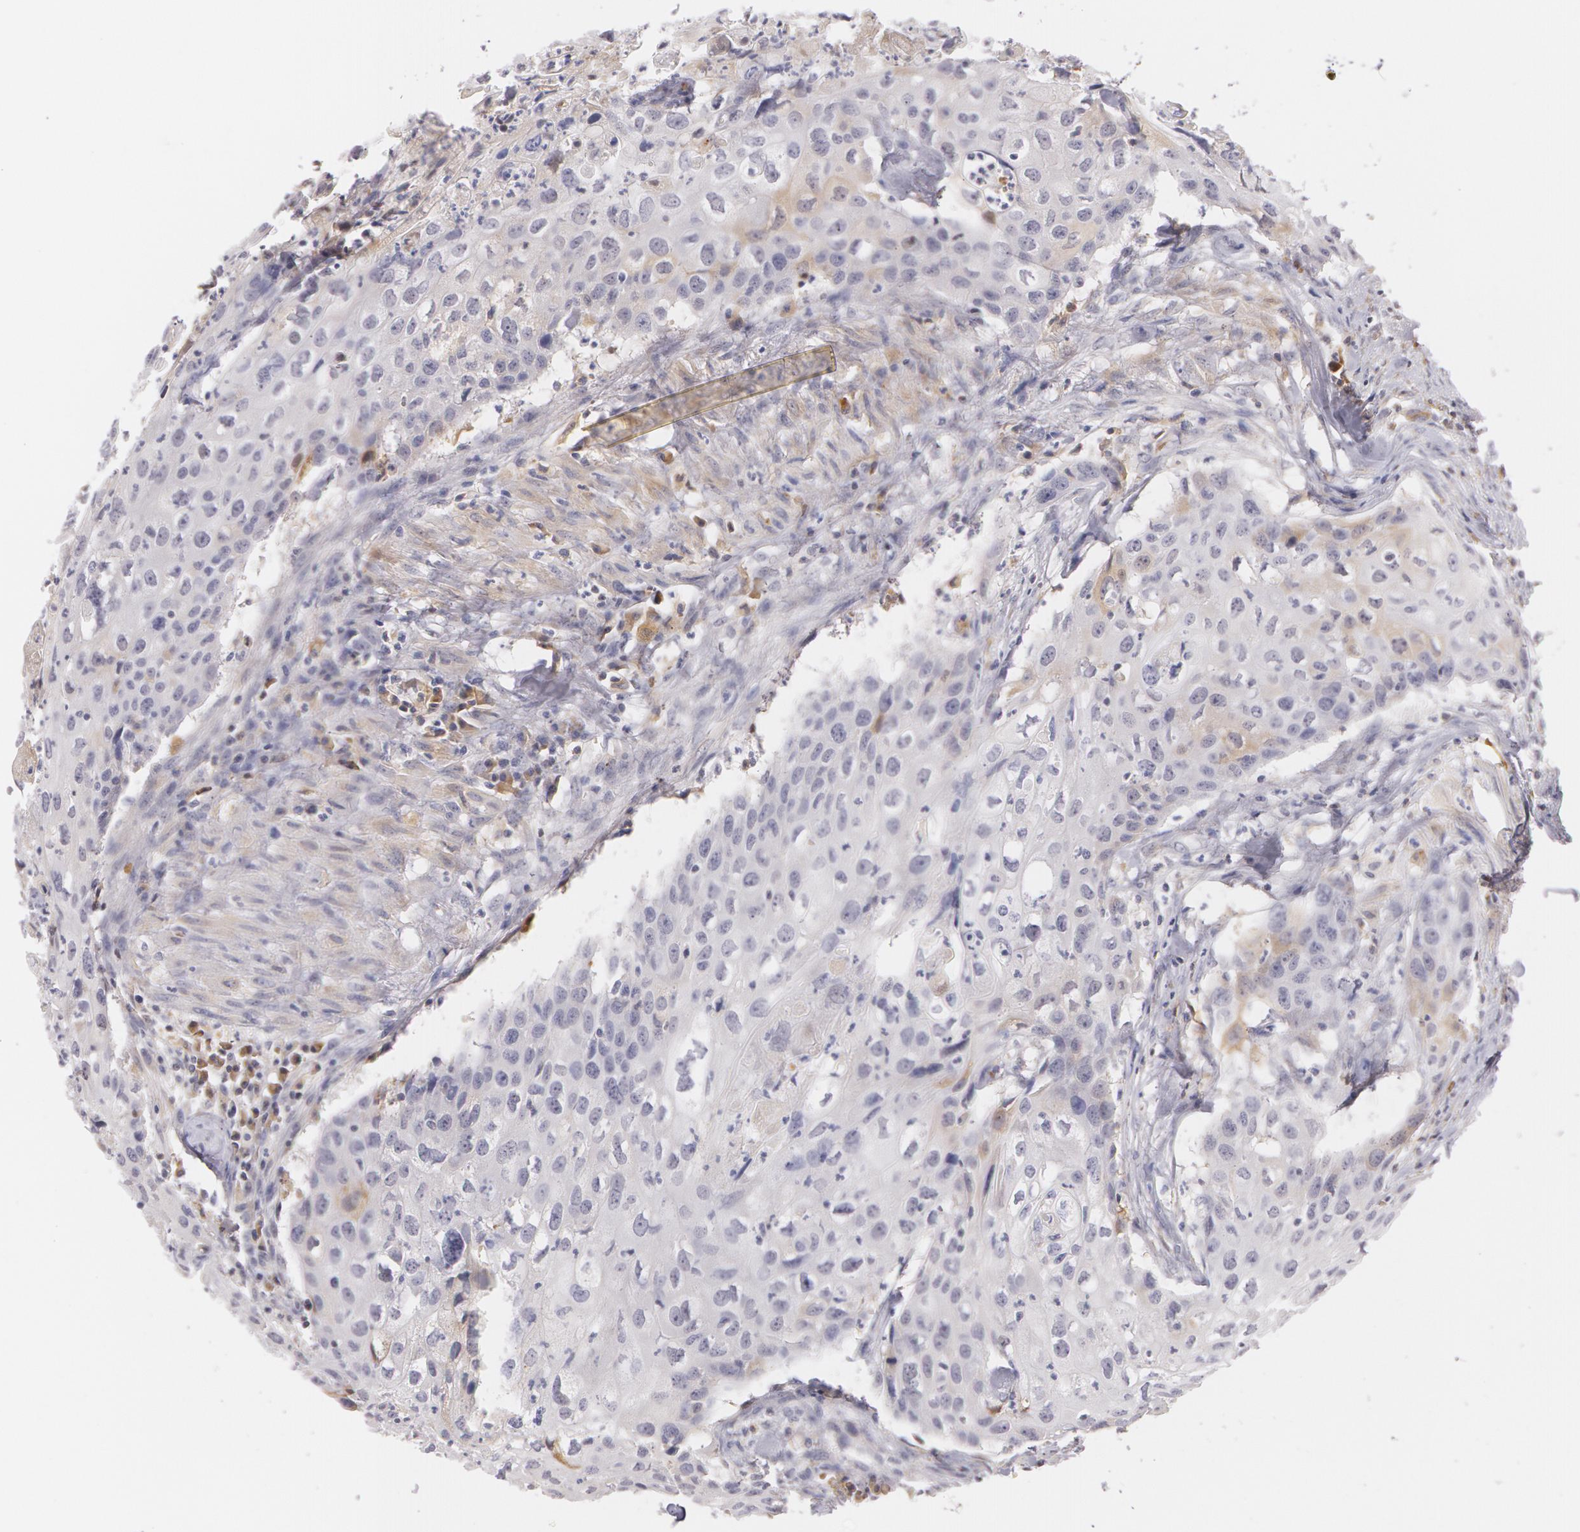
{"staining": {"intensity": "negative", "quantity": "none", "location": "none"}, "tissue": "urothelial cancer", "cell_type": "Tumor cells", "image_type": "cancer", "snomed": [{"axis": "morphology", "description": "Urothelial carcinoma, High grade"}, {"axis": "topography", "description": "Urinary bladder"}], "caption": "This is an IHC histopathology image of human urothelial cancer. There is no expression in tumor cells.", "gene": "LBP", "patient": {"sex": "male", "age": 54}}